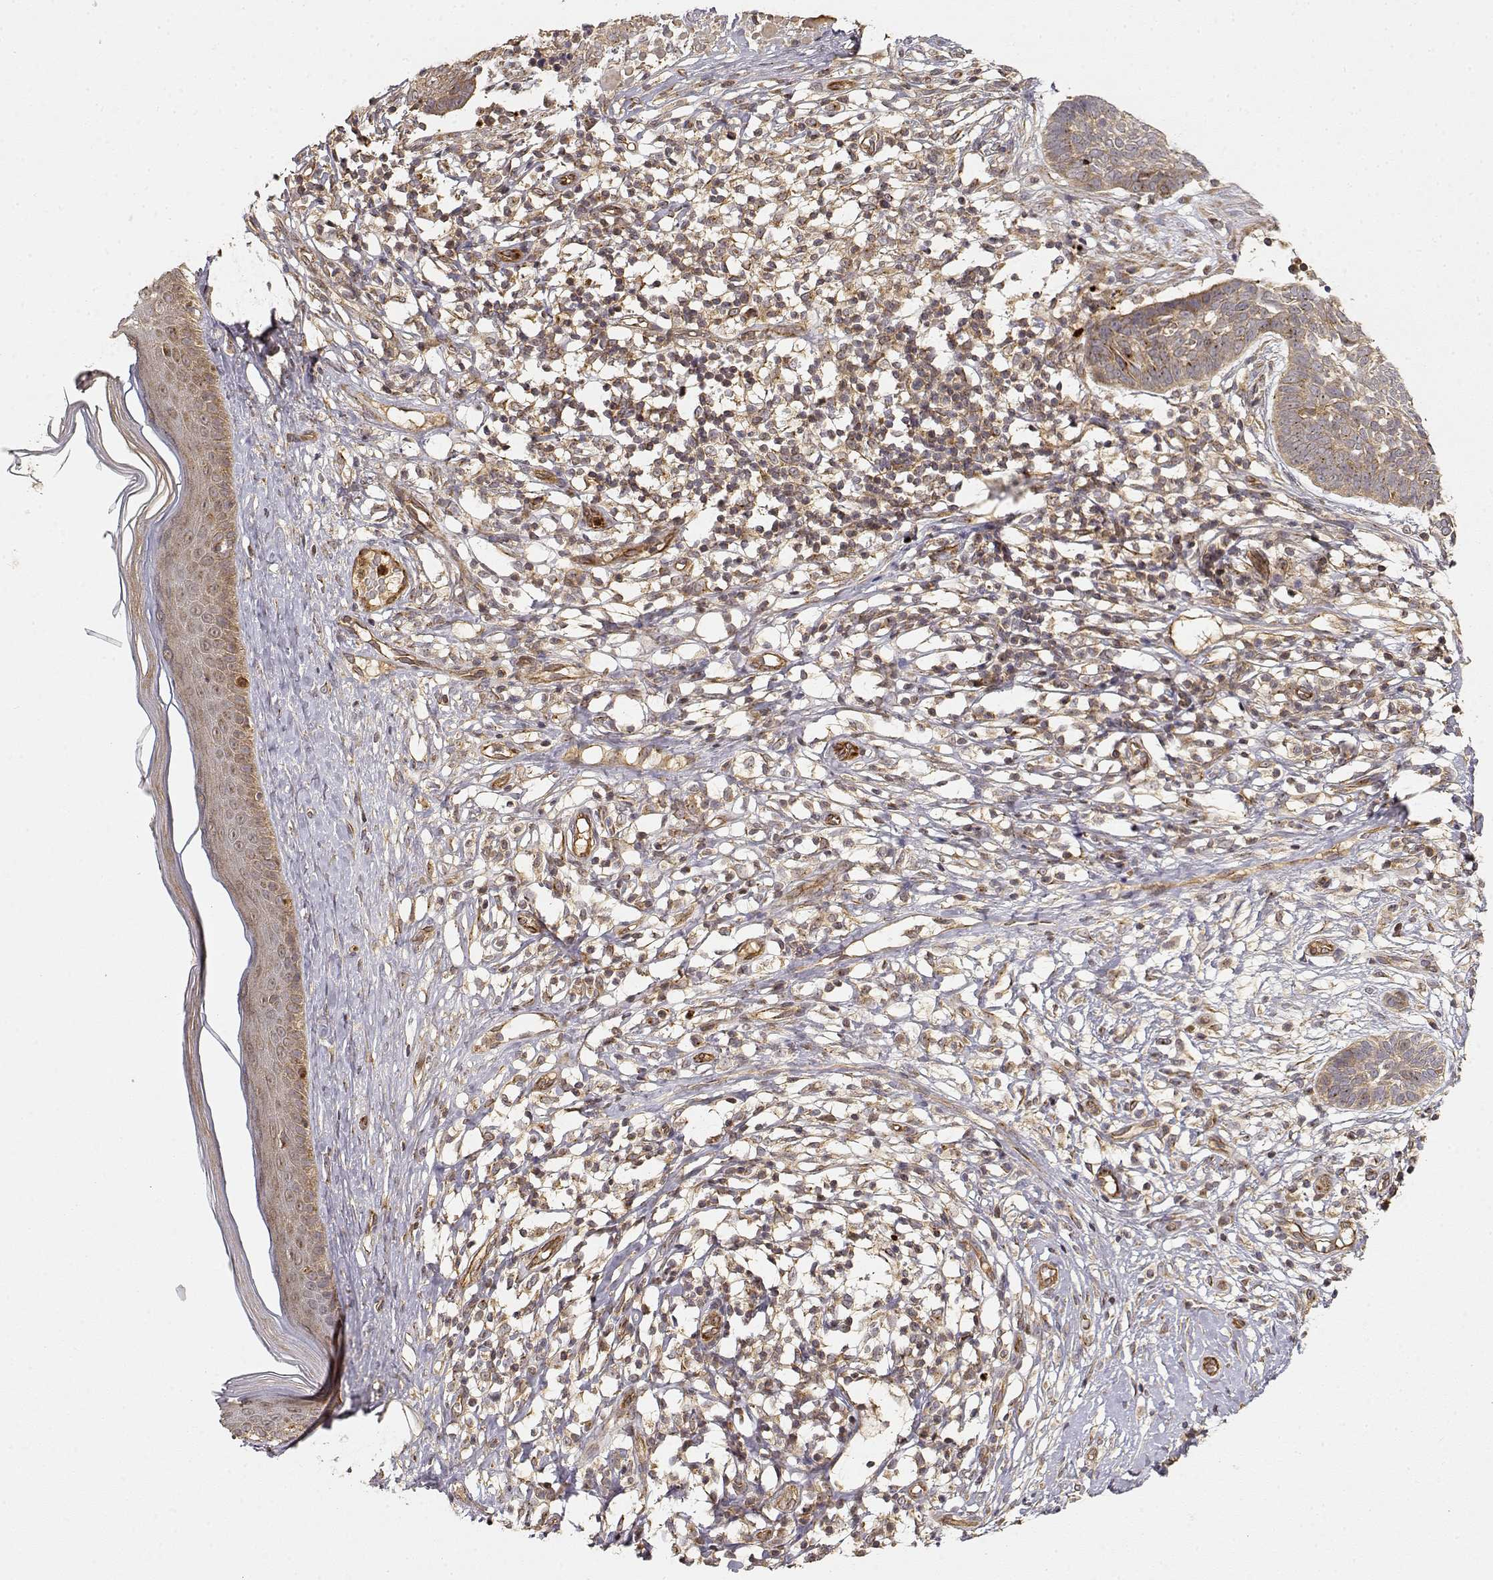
{"staining": {"intensity": "weak", "quantity": ">75%", "location": "cytoplasmic/membranous"}, "tissue": "skin cancer", "cell_type": "Tumor cells", "image_type": "cancer", "snomed": [{"axis": "morphology", "description": "Basal cell carcinoma"}, {"axis": "topography", "description": "Skin"}], "caption": "Basal cell carcinoma (skin) was stained to show a protein in brown. There is low levels of weak cytoplasmic/membranous positivity in approximately >75% of tumor cells.", "gene": "CDK5RAP2", "patient": {"sex": "male", "age": 85}}